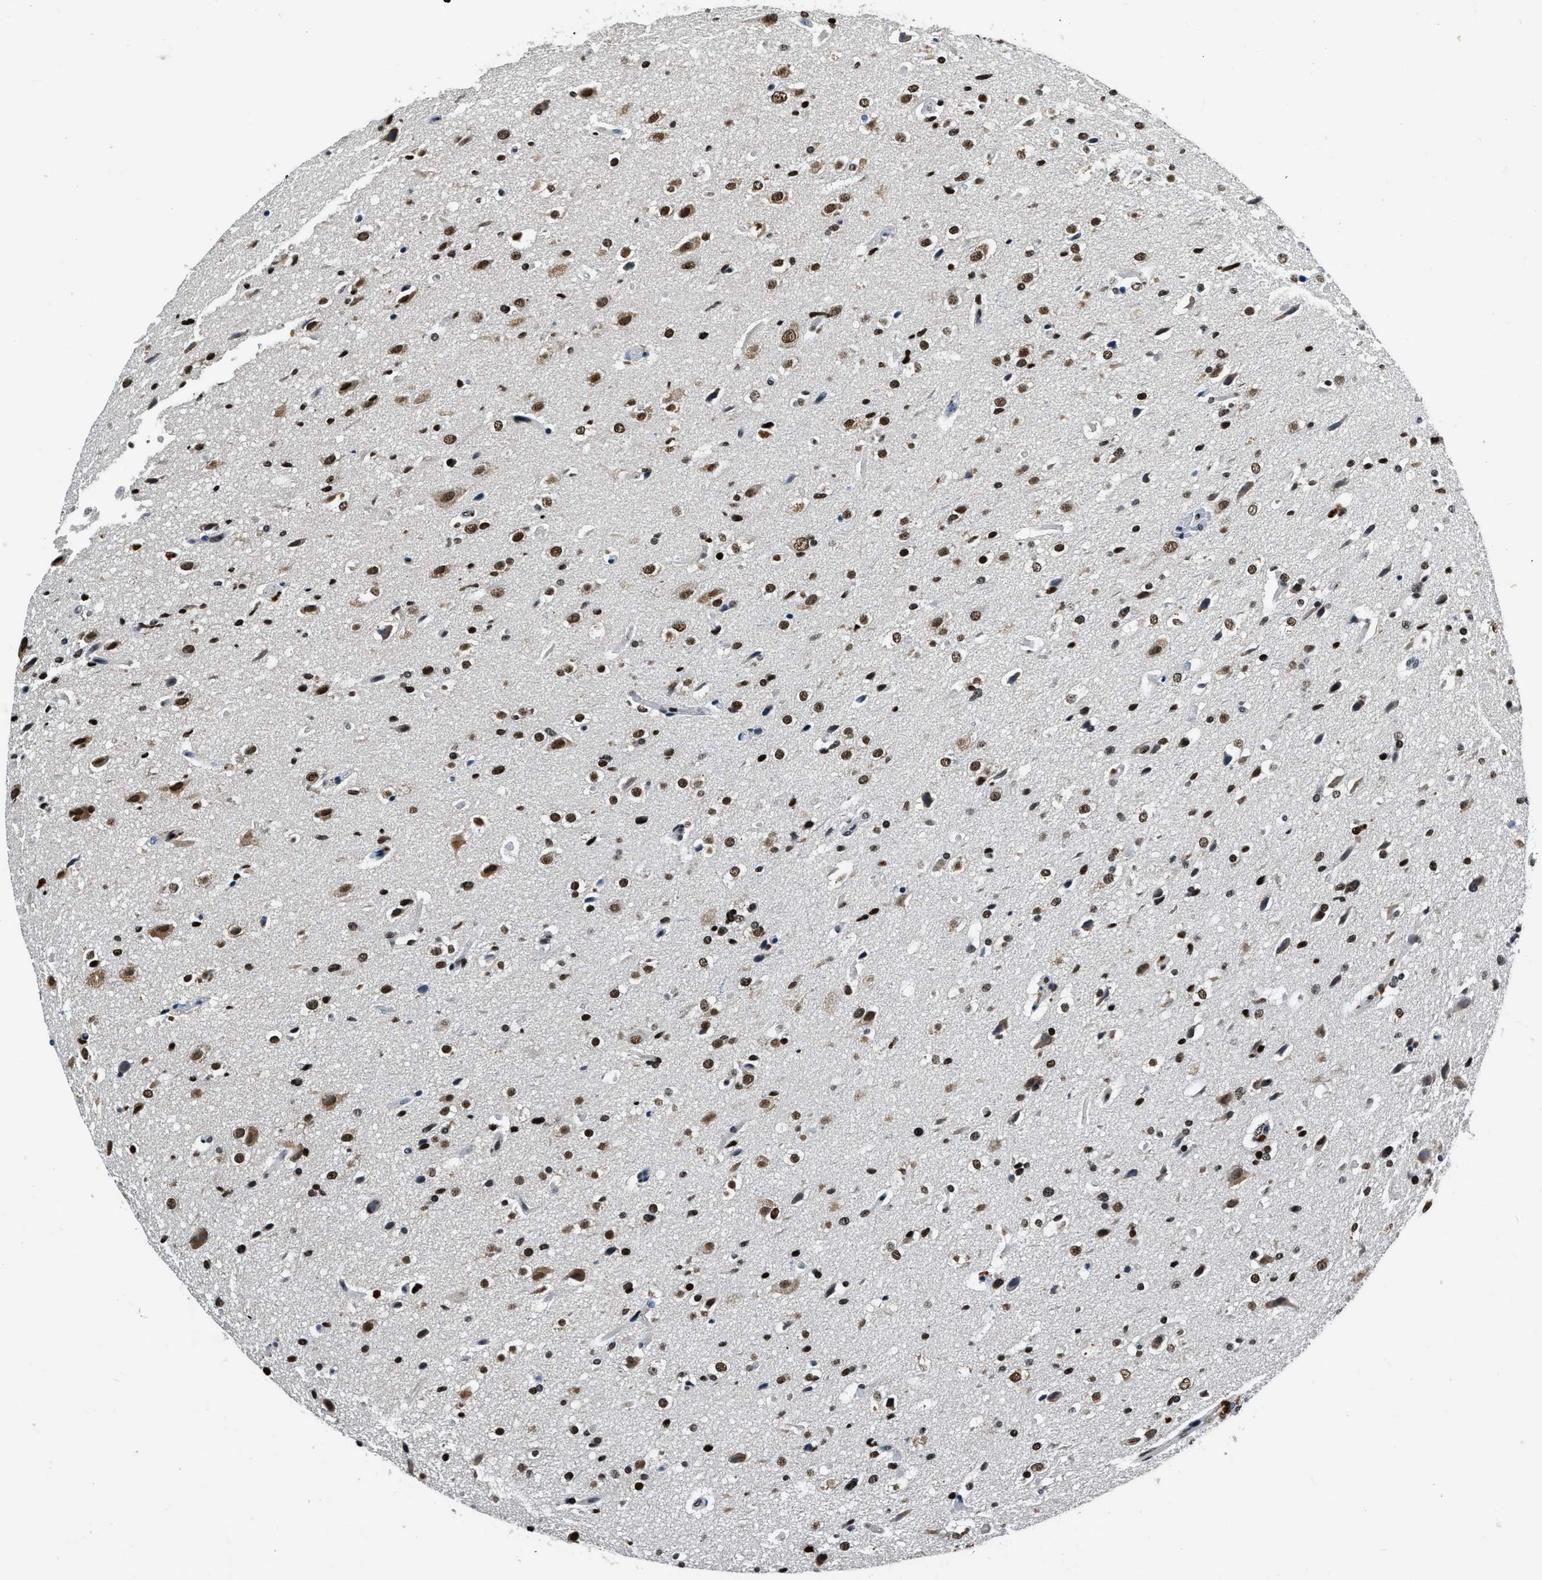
{"staining": {"intensity": "moderate", "quantity": ">75%", "location": "nuclear"}, "tissue": "glioma", "cell_type": "Tumor cells", "image_type": "cancer", "snomed": [{"axis": "morphology", "description": "Glioma, malignant, High grade"}, {"axis": "topography", "description": "Brain"}], "caption": "IHC micrograph of neoplastic tissue: human glioma stained using immunohistochemistry exhibits medium levels of moderate protein expression localized specifically in the nuclear of tumor cells, appearing as a nuclear brown color.", "gene": "CCNE1", "patient": {"sex": "male", "age": 33}}